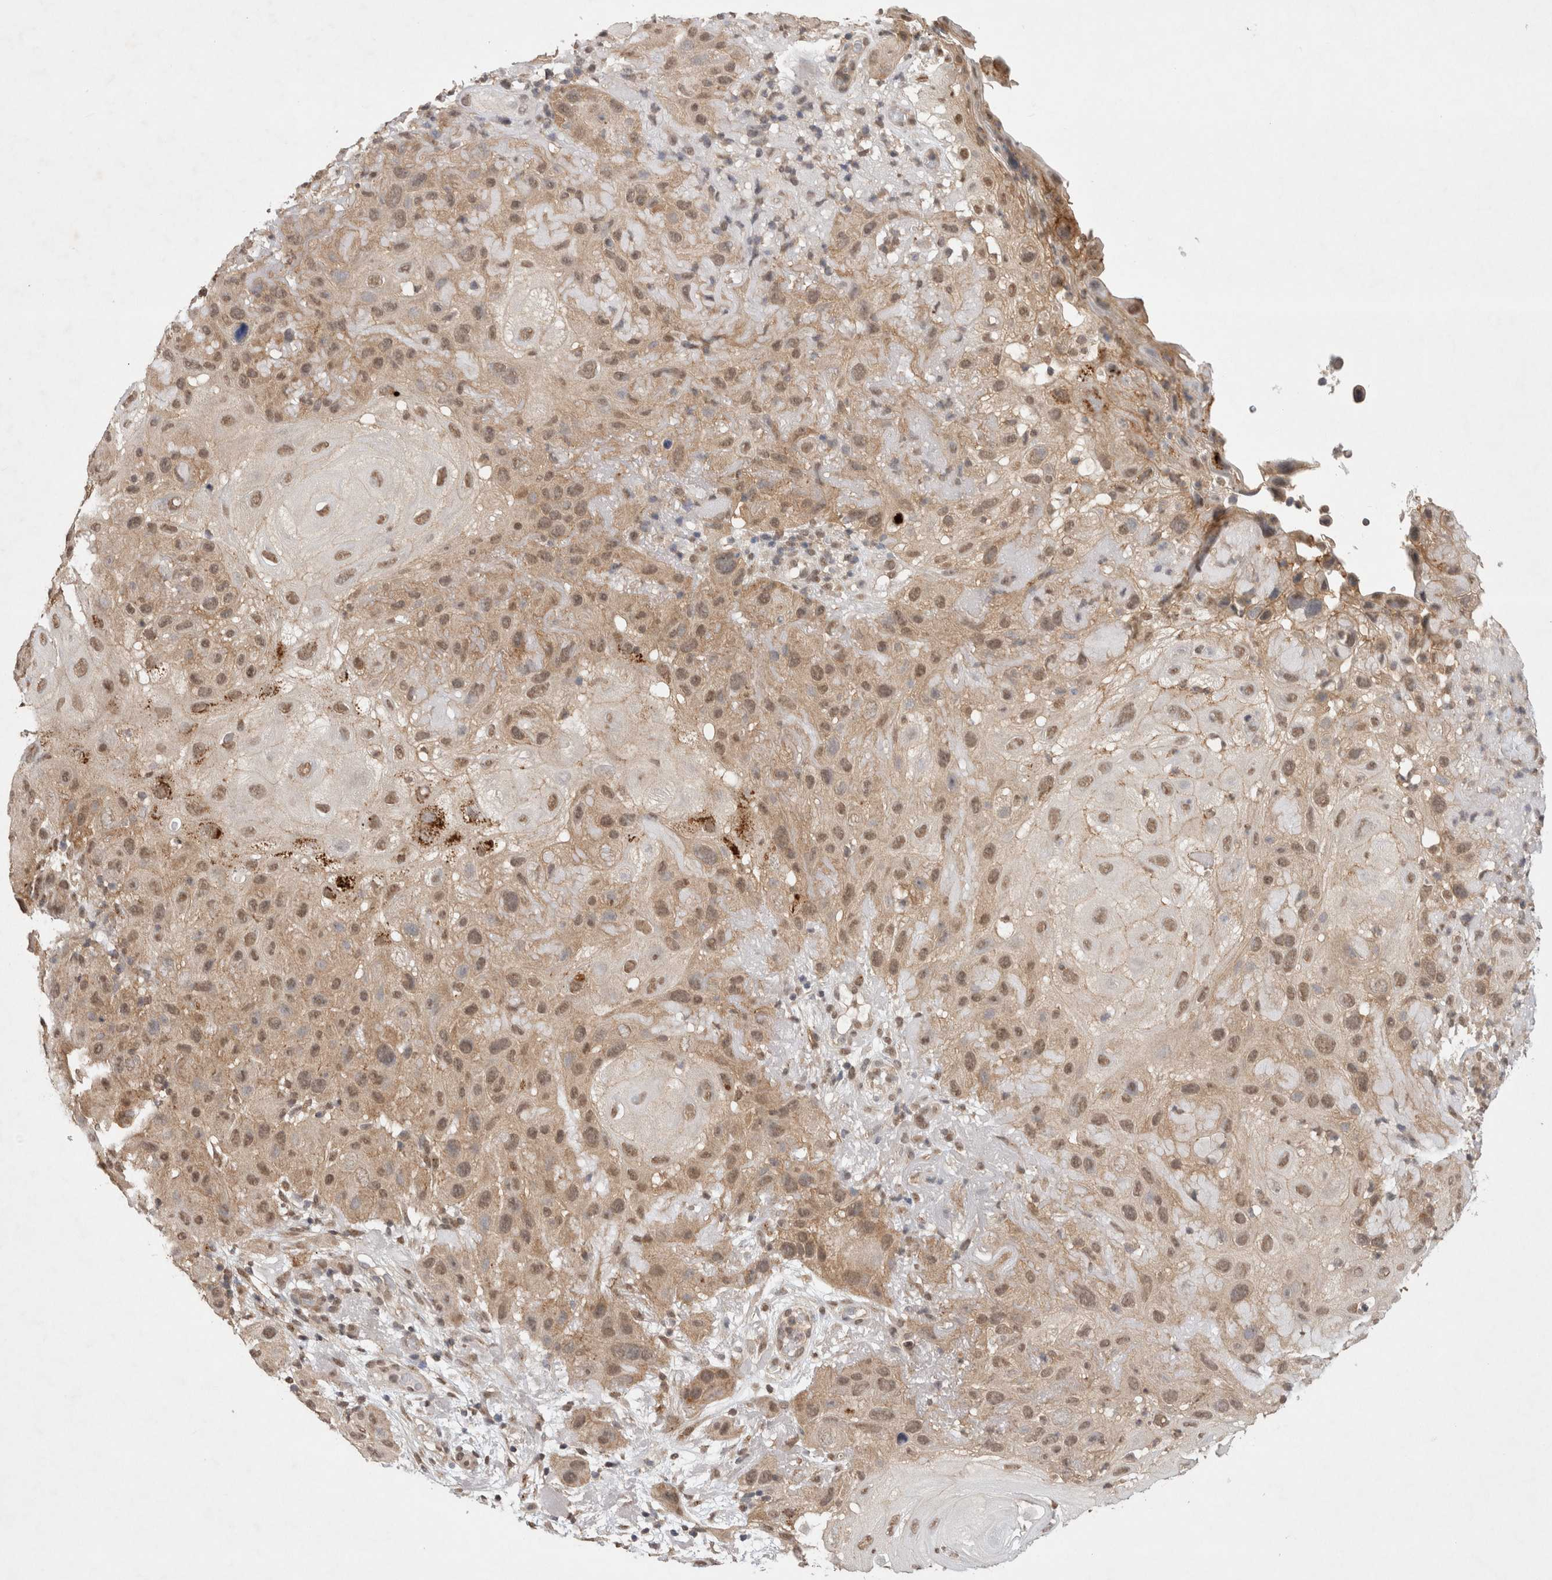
{"staining": {"intensity": "weak", "quantity": ">75%", "location": "cytoplasmic/membranous,nuclear"}, "tissue": "skin cancer", "cell_type": "Tumor cells", "image_type": "cancer", "snomed": [{"axis": "morphology", "description": "Squamous cell carcinoma, NOS"}, {"axis": "topography", "description": "Skin"}], "caption": "Skin squamous cell carcinoma stained with a brown dye shows weak cytoplasmic/membranous and nuclear positive positivity in about >75% of tumor cells.", "gene": "WIPF2", "patient": {"sex": "female", "age": 96}}